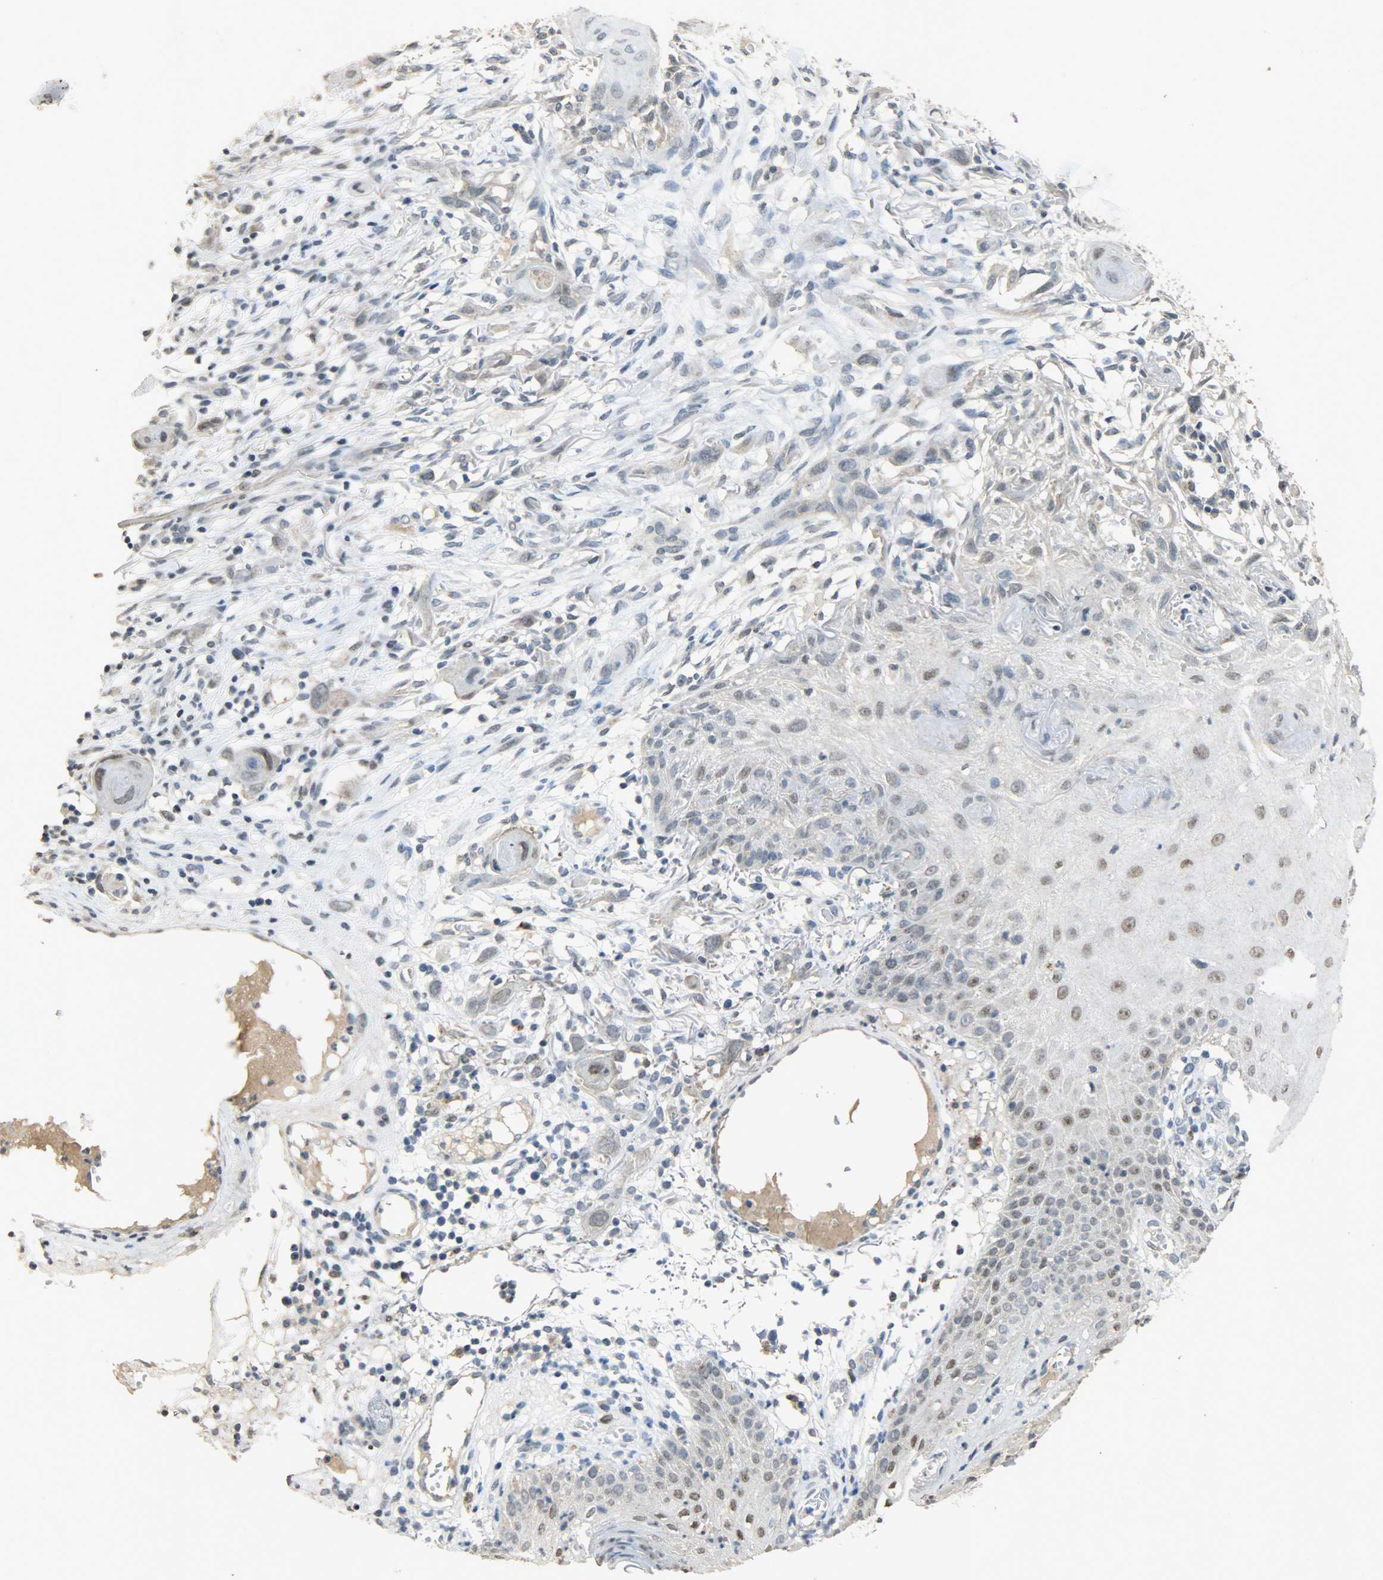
{"staining": {"intensity": "weak", "quantity": "25%-75%", "location": "nuclear"}, "tissue": "skin cancer", "cell_type": "Tumor cells", "image_type": "cancer", "snomed": [{"axis": "morphology", "description": "Normal tissue, NOS"}, {"axis": "morphology", "description": "Squamous cell carcinoma, NOS"}, {"axis": "topography", "description": "Skin"}], "caption": "A high-resolution histopathology image shows immunohistochemistry staining of skin cancer, which reveals weak nuclear positivity in about 25%-75% of tumor cells. The protein of interest is shown in brown color, while the nuclei are stained blue.", "gene": "DNAJB6", "patient": {"sex": "female", "age": 59}}